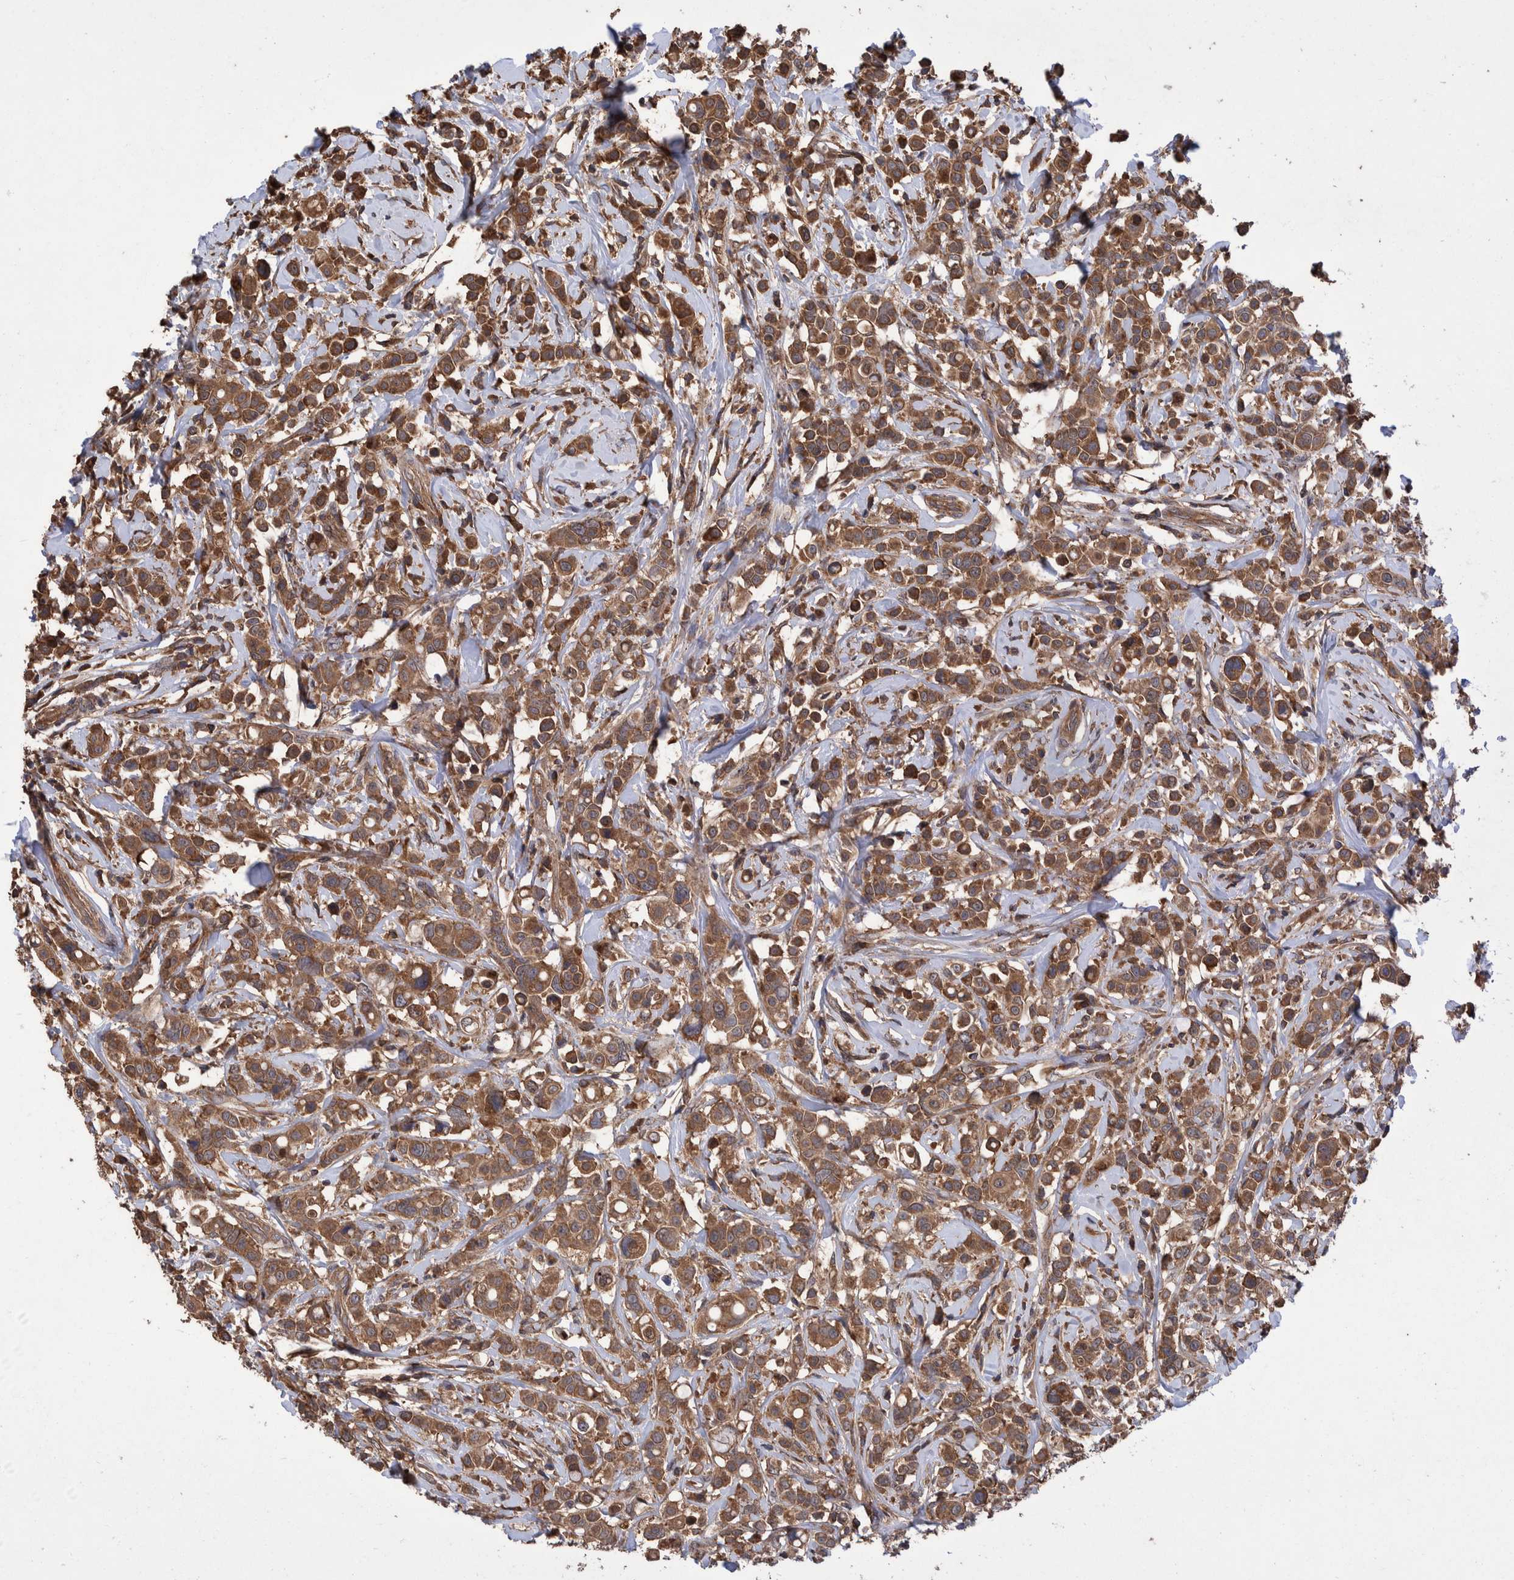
{"staining": {"intensity": "moderate", "quantity": ">75%", "location": "cytoplasmic/membranous"}, "tissue": "breast cancer", "cell_type": "Tumor cells", "image_type": "cancer", "snomed": [{"axis": "morphology", "description": "Duct carcinoma"}, {"axis": "topography", "description": "Breast"}], "caption": "This is an image of IHC staining of infiltrating ductal carcinoma (breast), which shows moderate staining in the cytoplasmic/membranous of tumor cells.", "gene": "VBP1", "patient": {"sex": "female", "age": 27}}